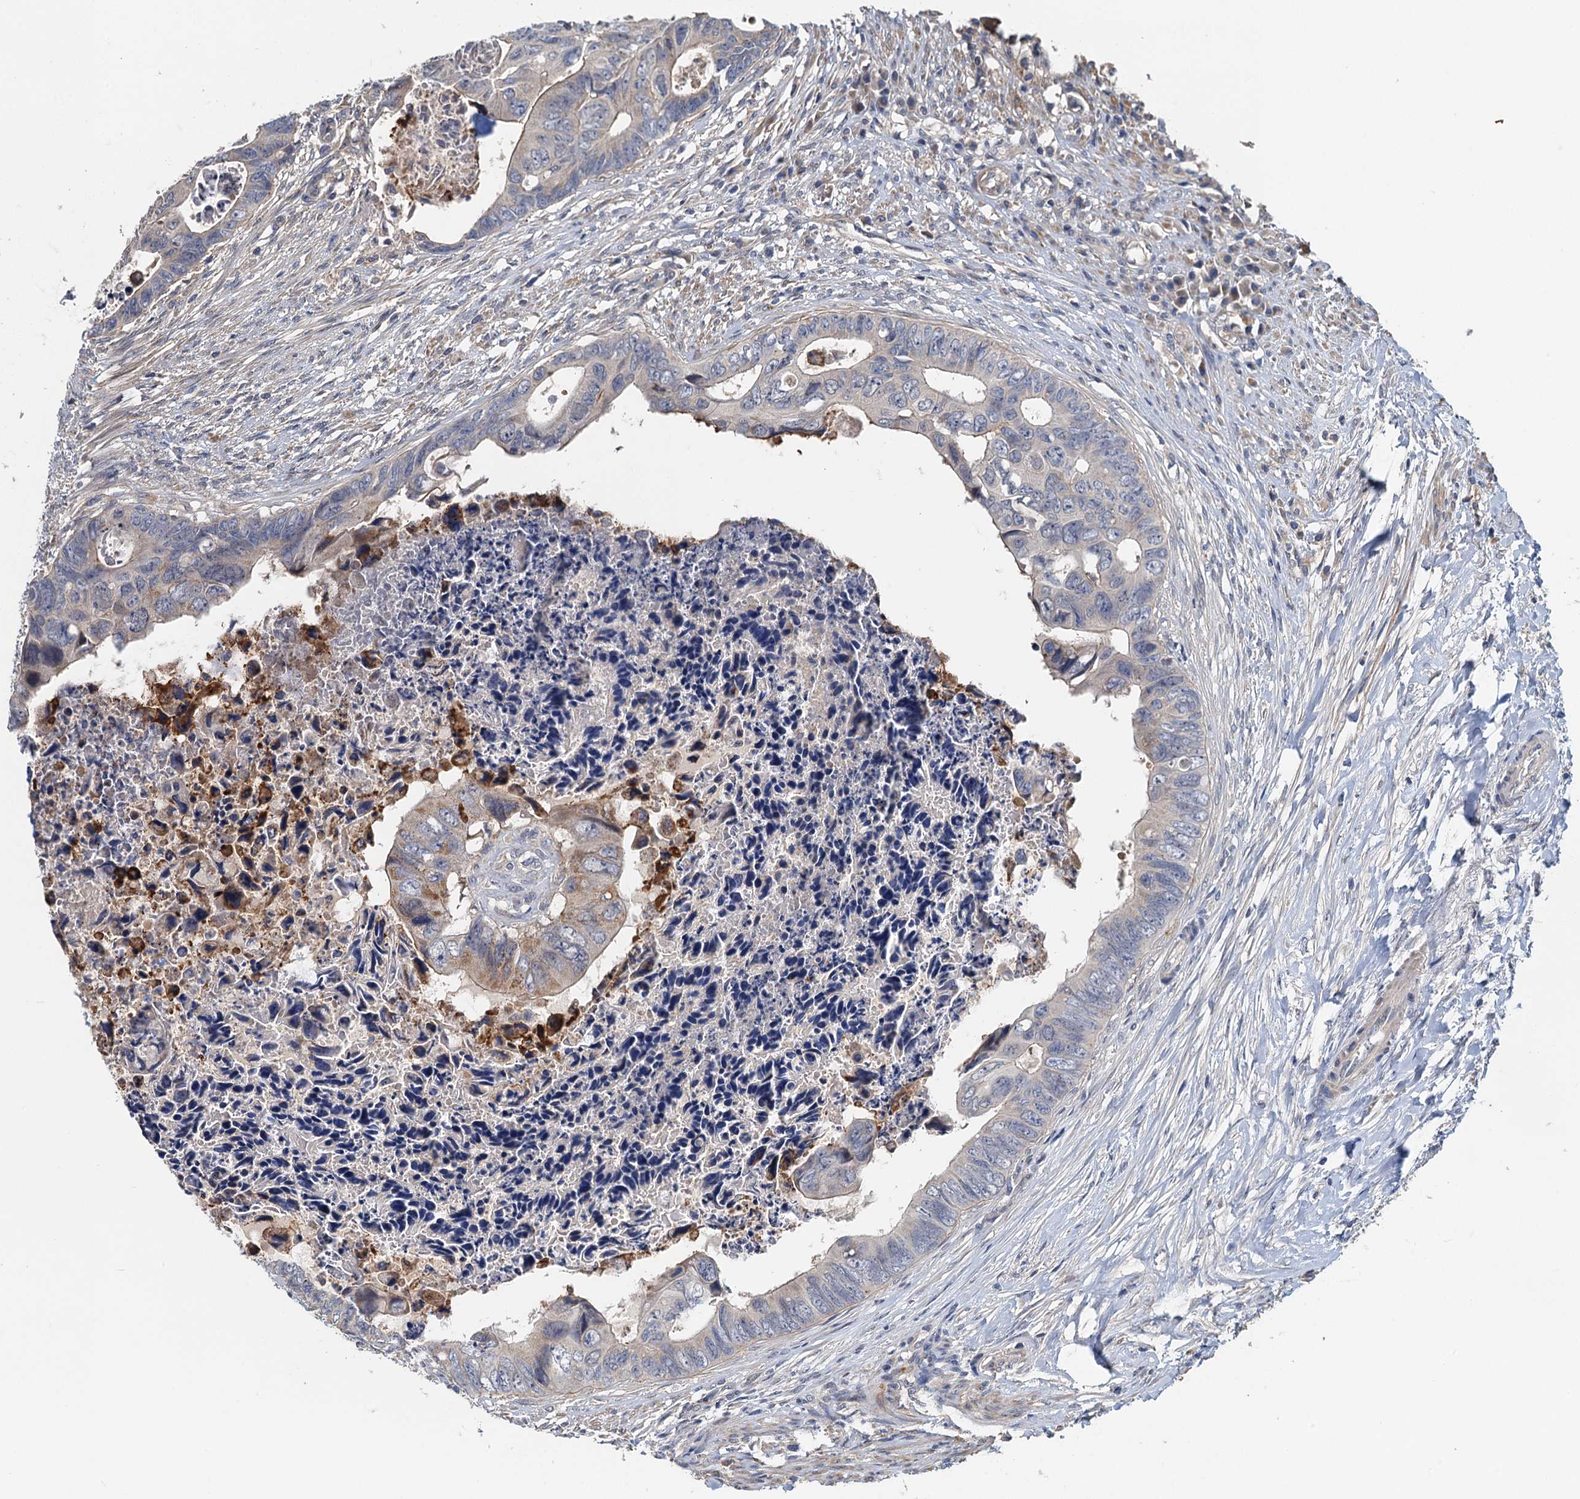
{"staining": {"intensity": "weak", "quantity": "25%-75%", "location": "cytoplasmic/membranous"}, "tissue": "colorectal cancer", "cell_type": "Tumor cells", "image_type": "cancer", "snomed": [{"axis": "morphology", "description": "Adenocarcinoma, NOS"}, {"axis": "topography", "description": "Rectum"}], "caption": "Weak cytoplasmic/membranous positivity for a protein is present in about 25%-75% of tumor cells of colorectal adenocarcinoma using immunohistochemistry.", "gene": "ZNF606", "patient": {"sex": "female", "age": 78}}